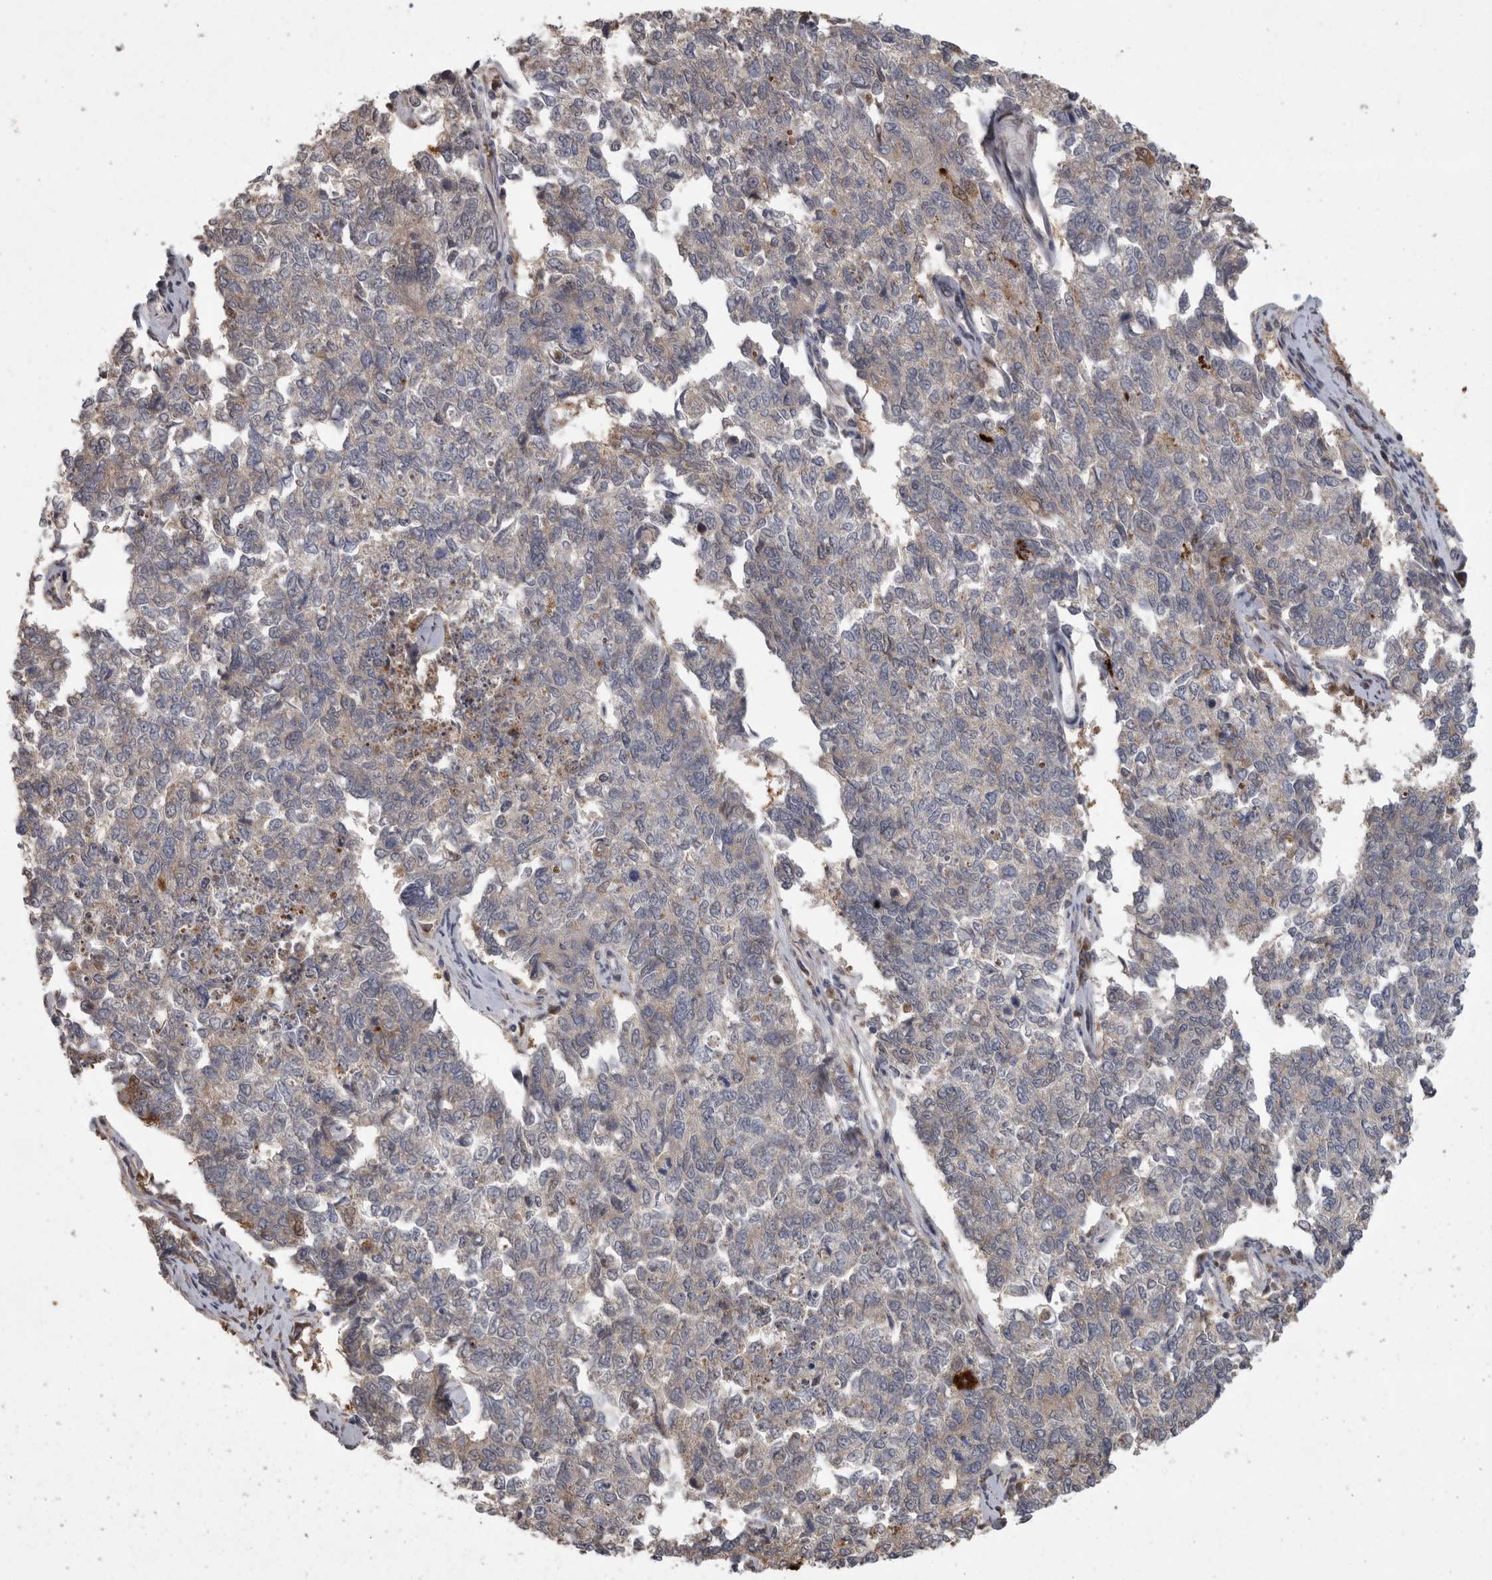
{"staining": {"intensity": "weak", "quantity": "<25%", "location": "cytoplasmic/membranous"}, "tissue": "cervical cancer", "cell_type": "Tumor cells", "image_type": "cancer", "snomed": [{"axis": "morphology", "description": "Squamous cell carcinoma, NOS"}, {"axis": "topography", "description": "Cervix"}], "caption": "Immunohistochemistry (IHC) photomicrograph of human squamous cell carcinoma (cervical) stained for a protein (brown), which demonstrates no positivity in tumor cells.", "gene": "MAN2A1", "patient": {"sex": "female", "age": 63}}